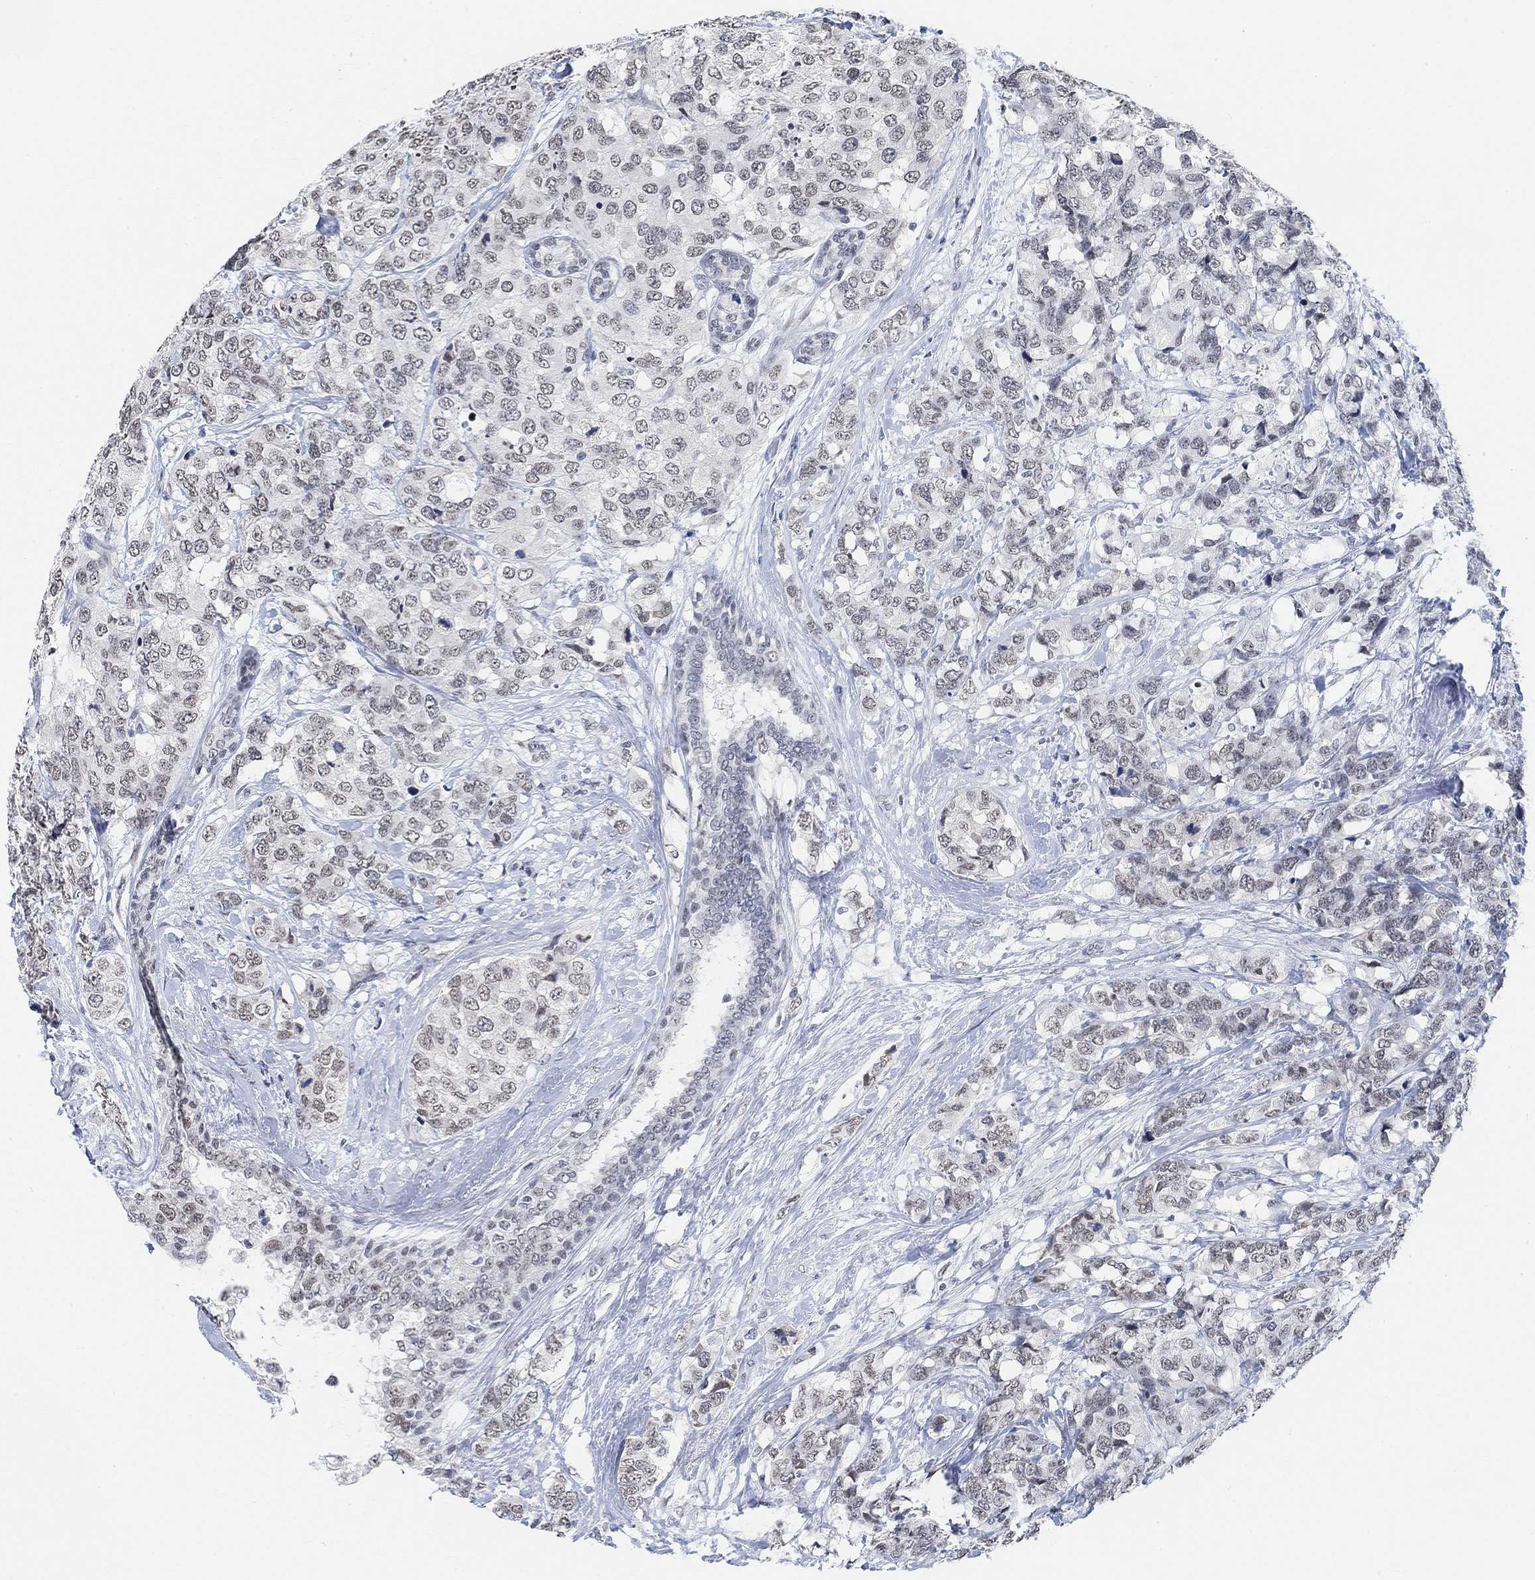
{"staining": {"intensity": "weak", "quantity": ">75%", "location": "nuclear"}, "tissue": "breast cancer", "cell_type": "Tumor cells", "image_type": "cancer", "snomed": [{"axis": "morphology", "description": "Lobular carcinoma"}, {"axis": "topography", "description": "Breast"}], "caption": "This micrograph demonstrates breast cancer stained with immunohistochemistry to label a protein in brown. The nuclear of tumor cells show weak positivity for the protein. Nuclei are counter-stained blue.", "gene": "PURG", "patient": {"sex": "female", "age": 59}}